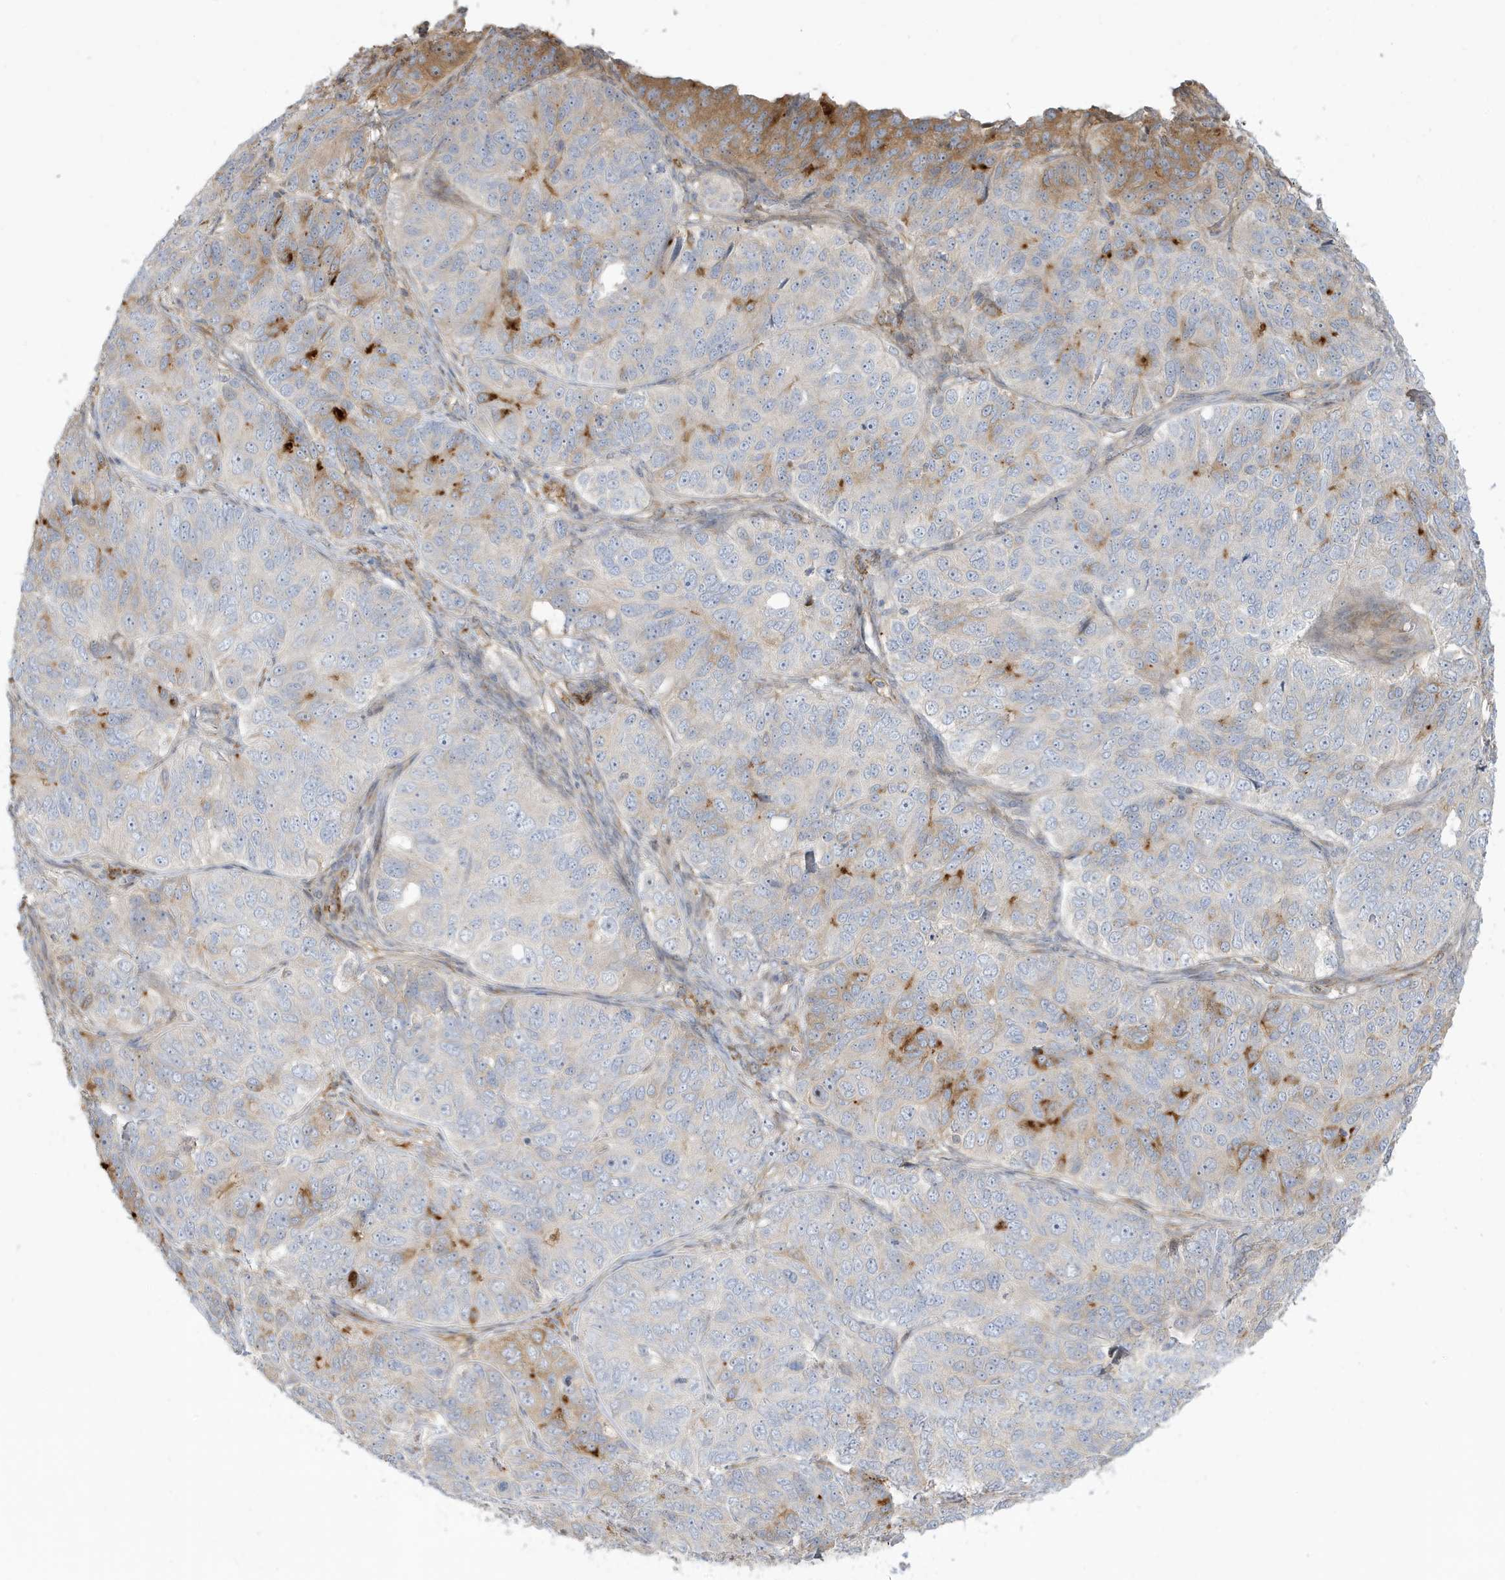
{"staining": {"intensity": "moderate", "quantity": "<25%", "location": "cytoplasmic/membranous"}, "tissue": "ovarian cancer", "cell_type": "Tumor cells", "image_type": "cancer", "snomed": [{"axis": "morphology", "description": "Carcinoma, endometroid"}, {"axis": "topography", "description": "Ovary"}], "caption": "Ovarian endometroid carcinoma was stained to show a protein in brown. There is low levels of moderate cytoplasmic/membranous staining in approximately <25% of tumor cells.", "gene": "IFT57", "patient": {"sex": "female", "age": 51}}